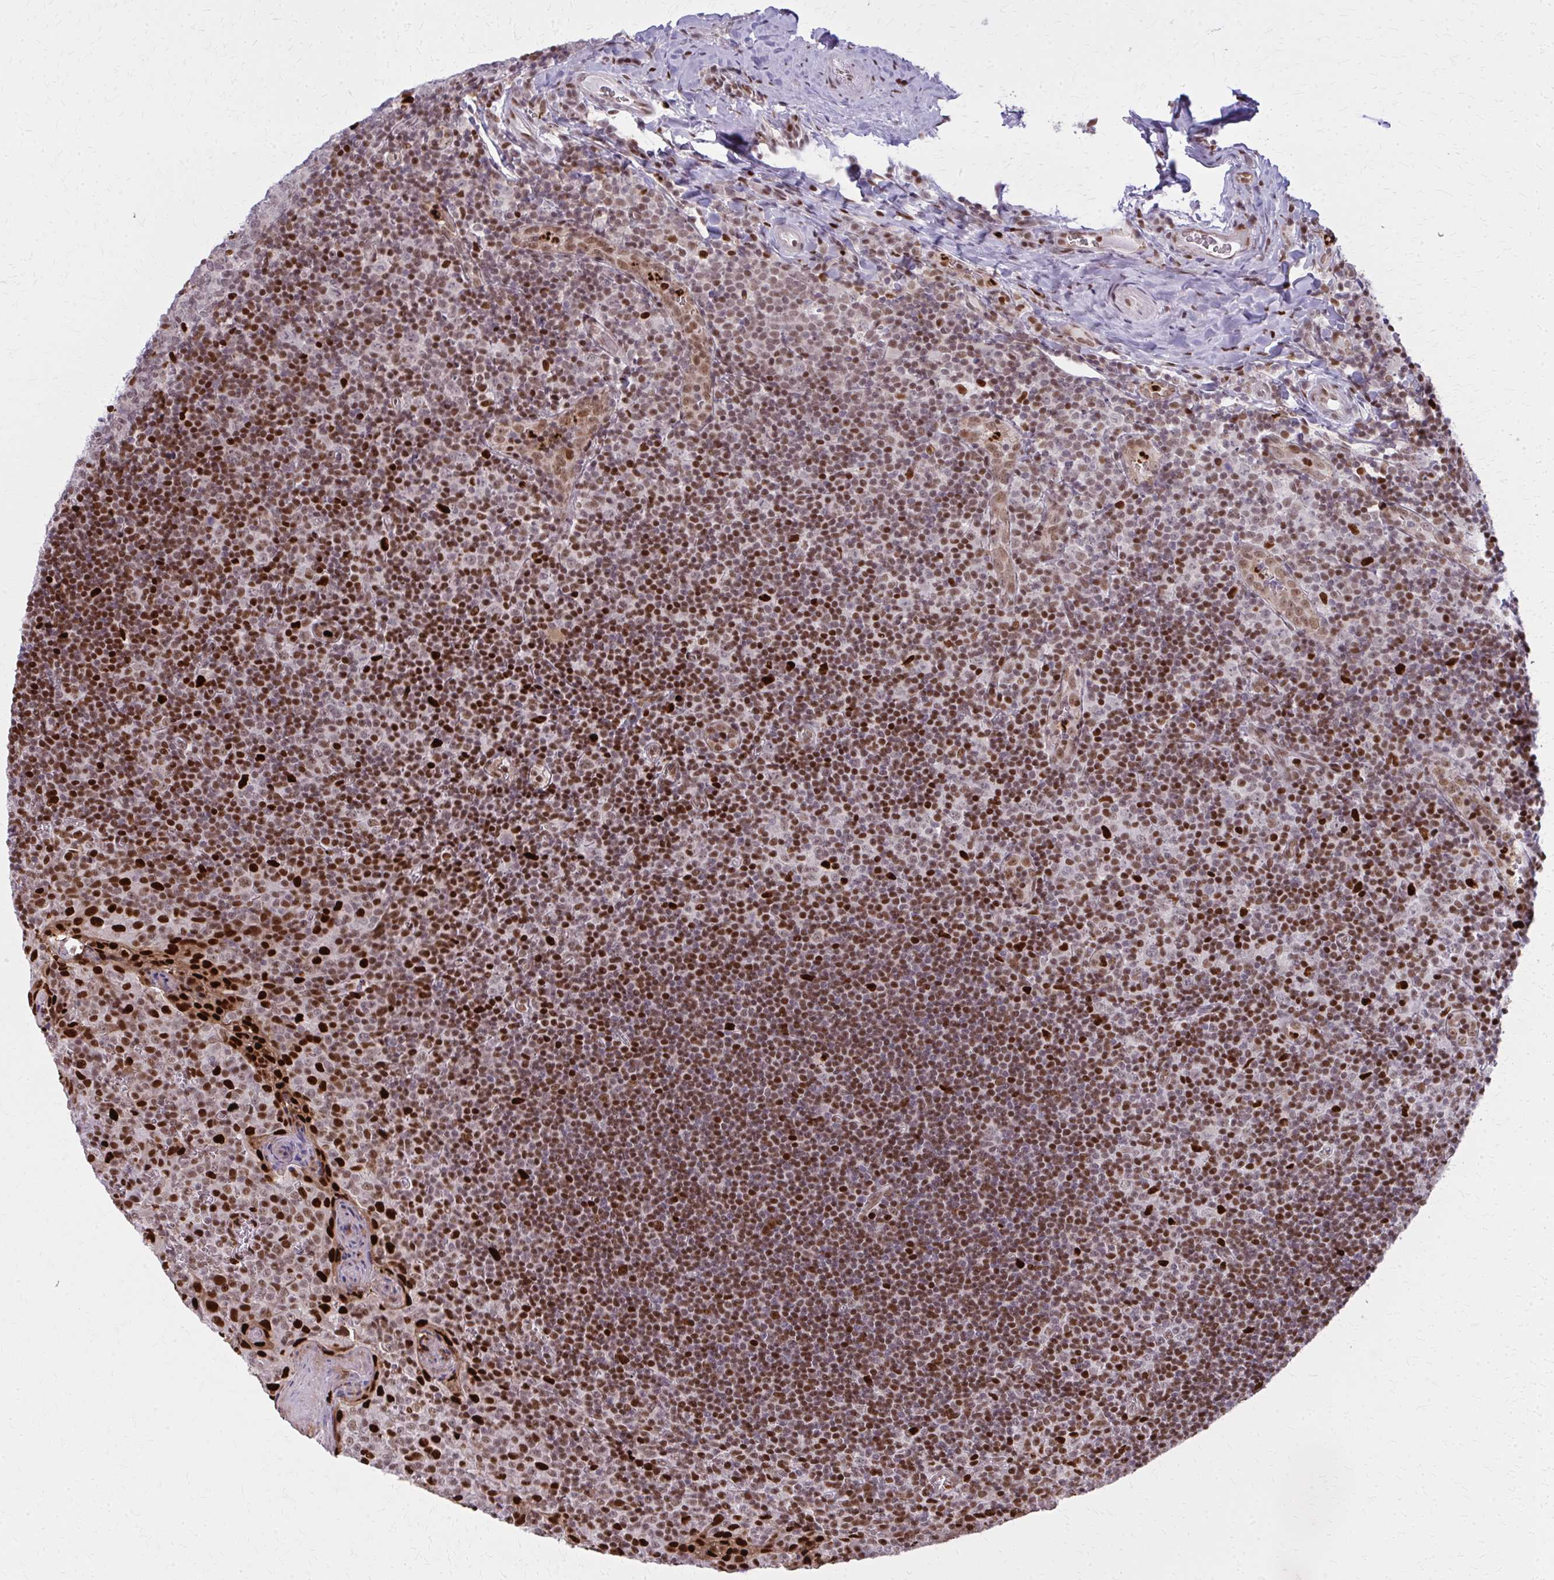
{"staining": {"intensity": "strong", "quantity": "<25%", "location": "nuclear"}, "tissue": "tonsil", "cell_type": "Germinal center cells", "image_type": "normal", "snomed": [{"axis": "morphology", "description": "Normal tissue, NOS"}, {"axis": "morphology", "description": "Inflammation, NOS"}, {"axis": "topography", "description": "Tonsil"}], "caption": "DAB immunohistochemical staining of normal human tonsil shows strong nuclear protein staining in about <25% of germinal center cells.", "gene": "ZNF559", "patient": {"sex": "female", "age": 31}}